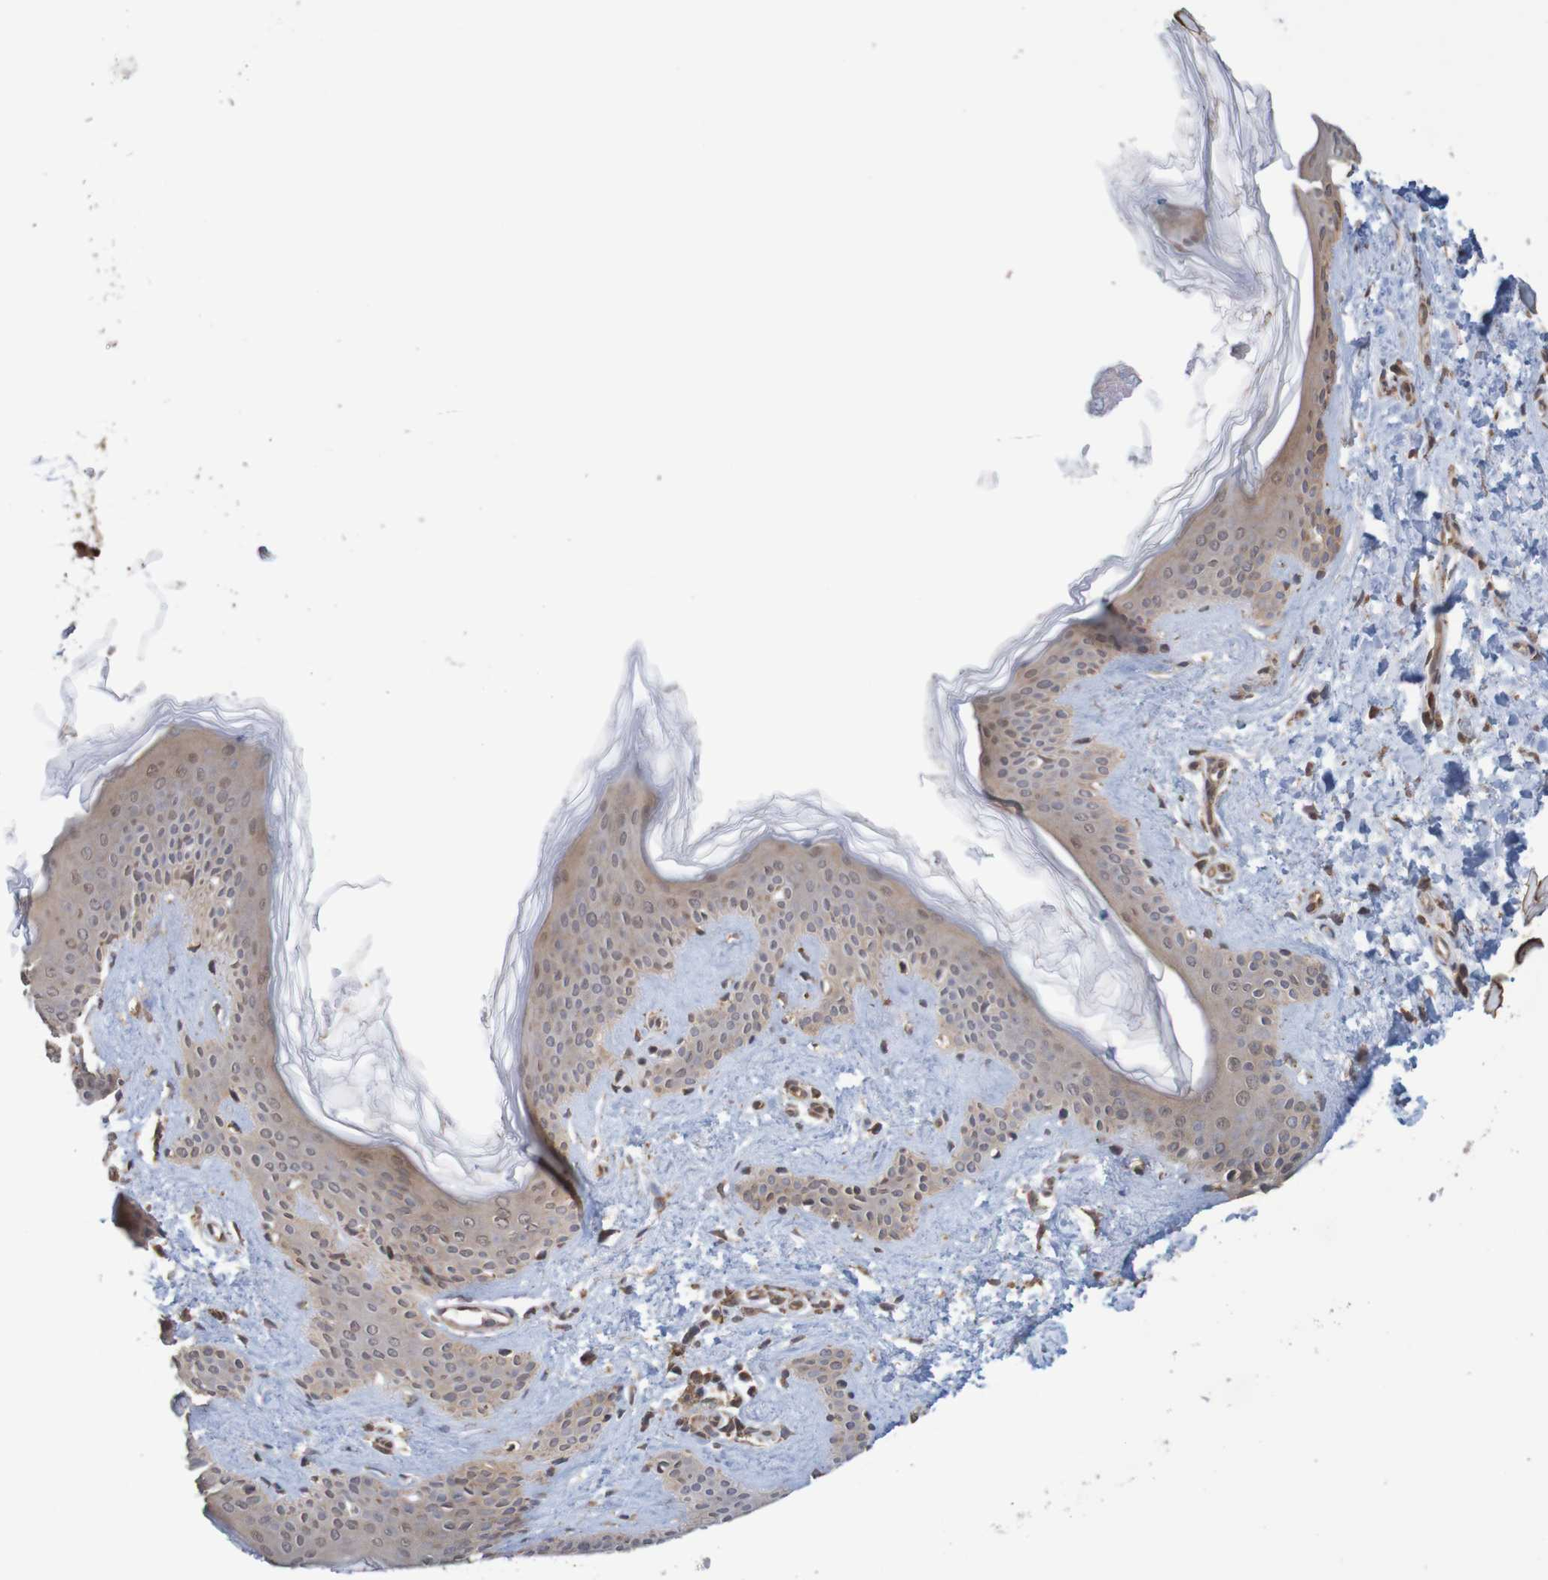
{"staining": {"intensity": "moderate", "quantity": ">75%", "location": "cytoplasmic/membranous"}, "tissue": "skin", "cell_type": "Fibroblasts", "image_type": "normal", "snomed": [{"axis": "morphology", "description": "Normal tissue, NOS"}, {"axis": "topography", "description": "Skin"}], "caption": "Brown immunohistochemical staining in benign skin demonstrates moderate cytoplasmic/membranous staining in approximately >75% of fibroblasts. (DAB = brown stain, brightfield microscopy at high magnification).", "gene": "MRPL52", "patient": {"sex": "female", "age": 41}}